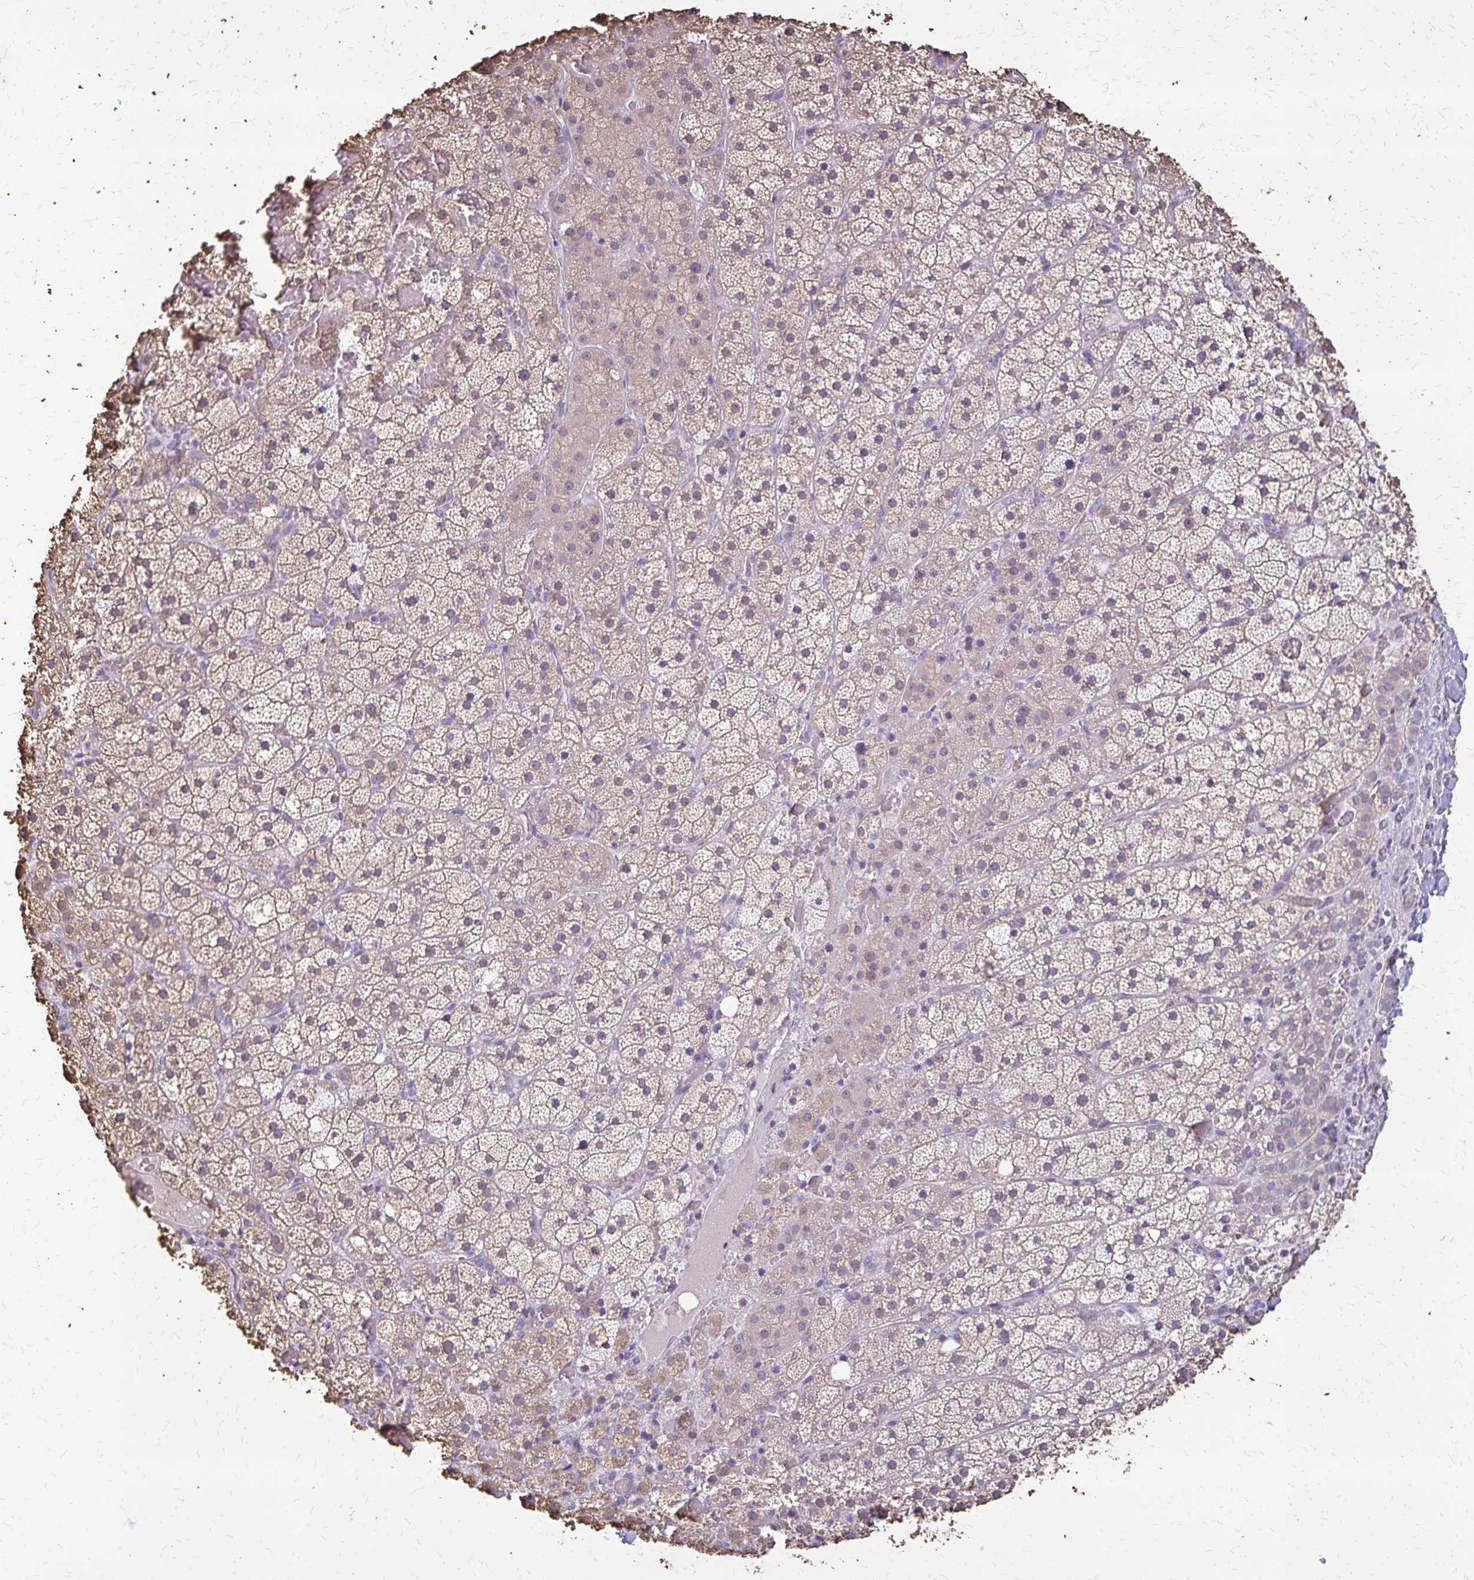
{"staining": {"intensity": "weak", "quantity": "25%-75%", "location": "cytoplasmic/membranous"}, "tissue": "adrenal gland", "cell_type": "Glandular cells", "image_type": "normal", "snomed": [{"axis": "morphology", "description": "Normal tissue, NOS"}, {"axis": "topography", "description": "Adrenal gland"}], "caption": "Immunohistochemistry histopathology image of unremarkable human adrenal gland stained for a protein (brown), which demonstrates low levels of weak cytoplasmic/membranous staining in about 25%-75% of glandular cells.", "gene": "PLCB1", "patient": {"sex": "male", "age": 53}}